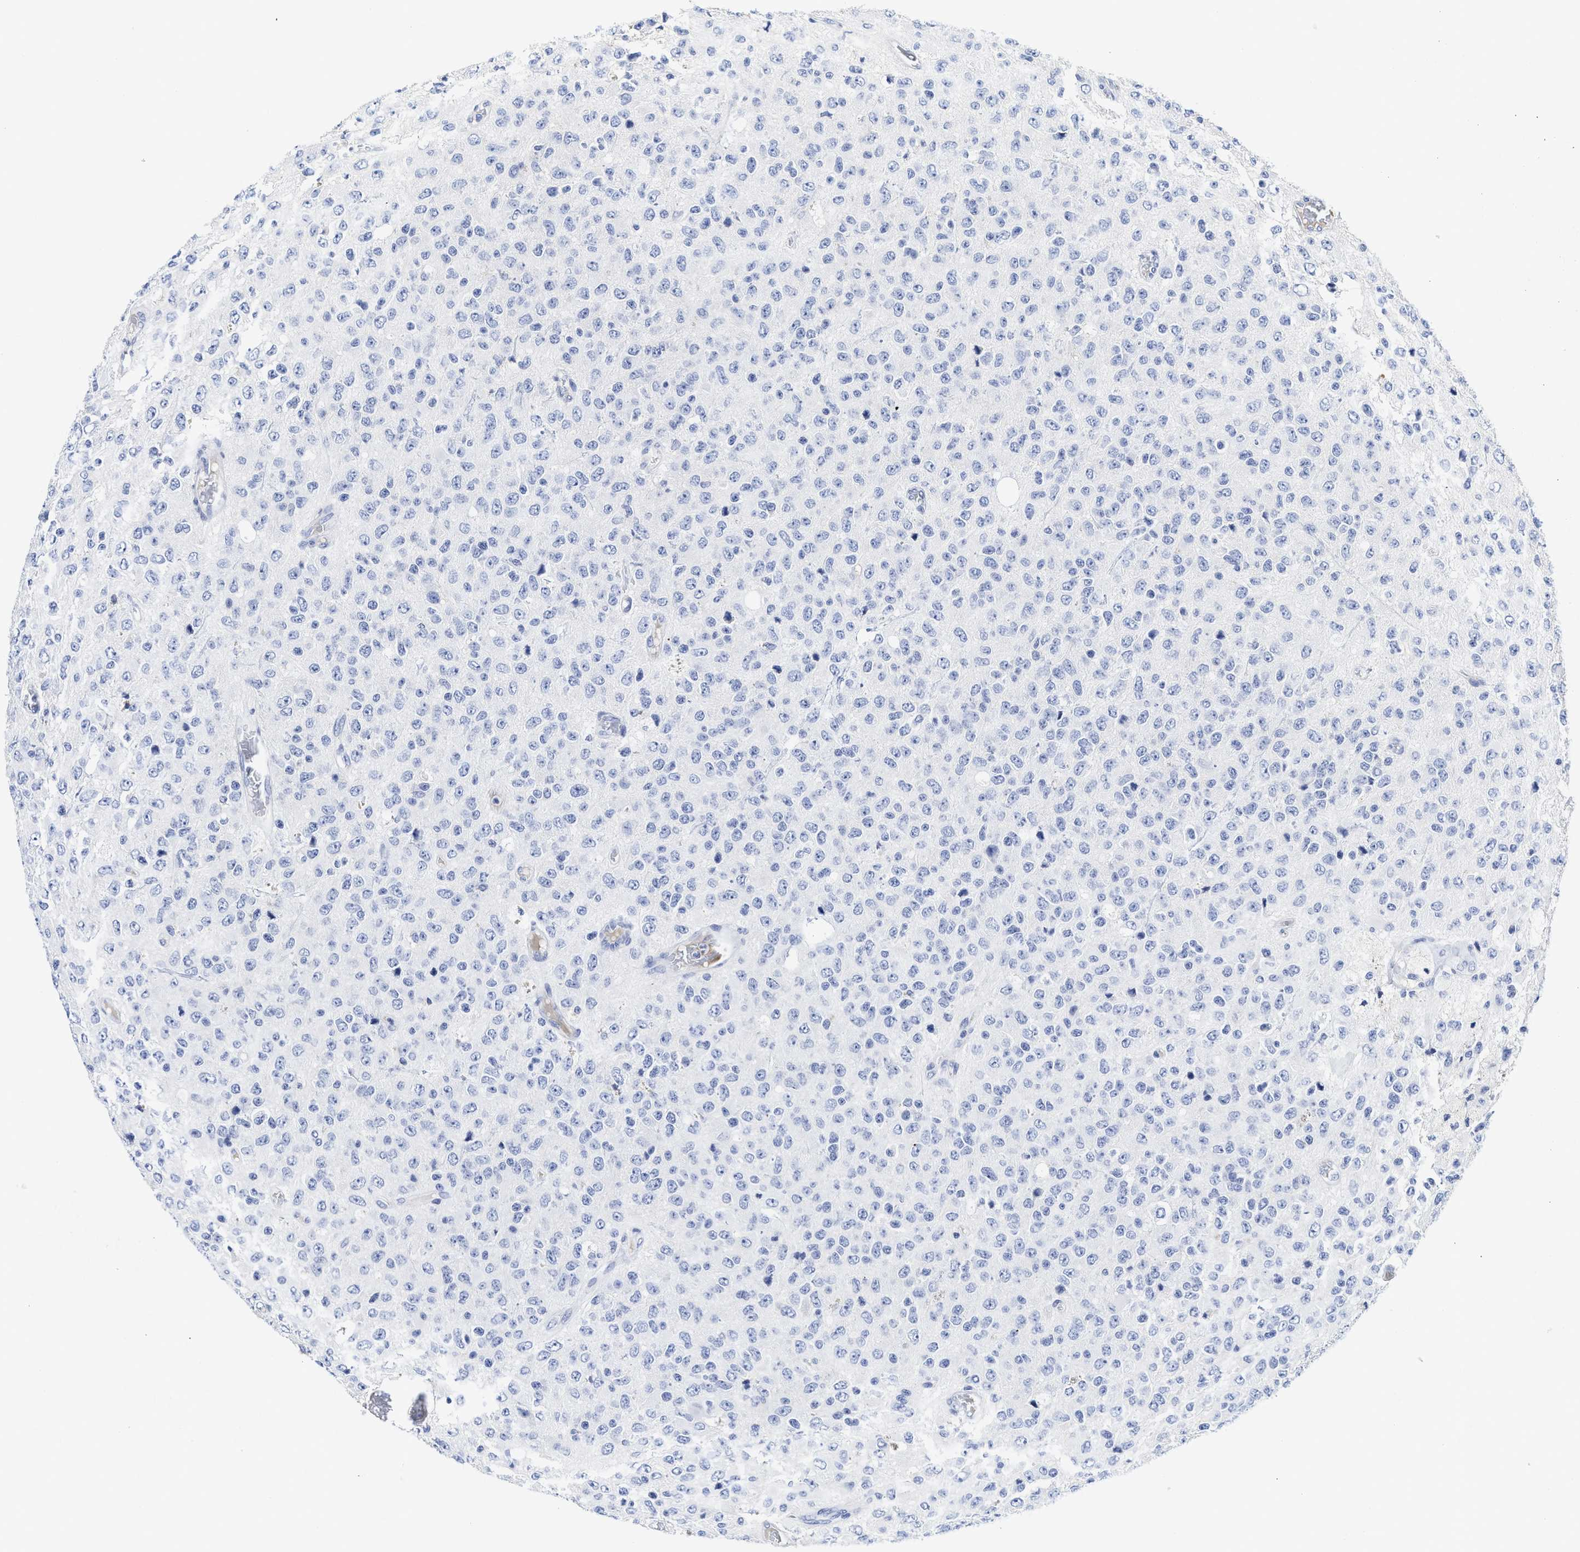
{"staining": {"intensity": "negative", "quantity": "none", "location": "none"}, "tissue": "glioma", "cell_type": "Tumor cells", "image_type": "cancer", "snomed": [{"axis": "morphology", "description": "Glioma, malignant, High grade"}, {"axis": "topography", "description": "pancreas cauda"}], "caption": "This is an IHC photomicrograph of glioma. There is no positivity in tumor cells.", "gene": "C2", "patient": {"sex": "male", "age": 60}}